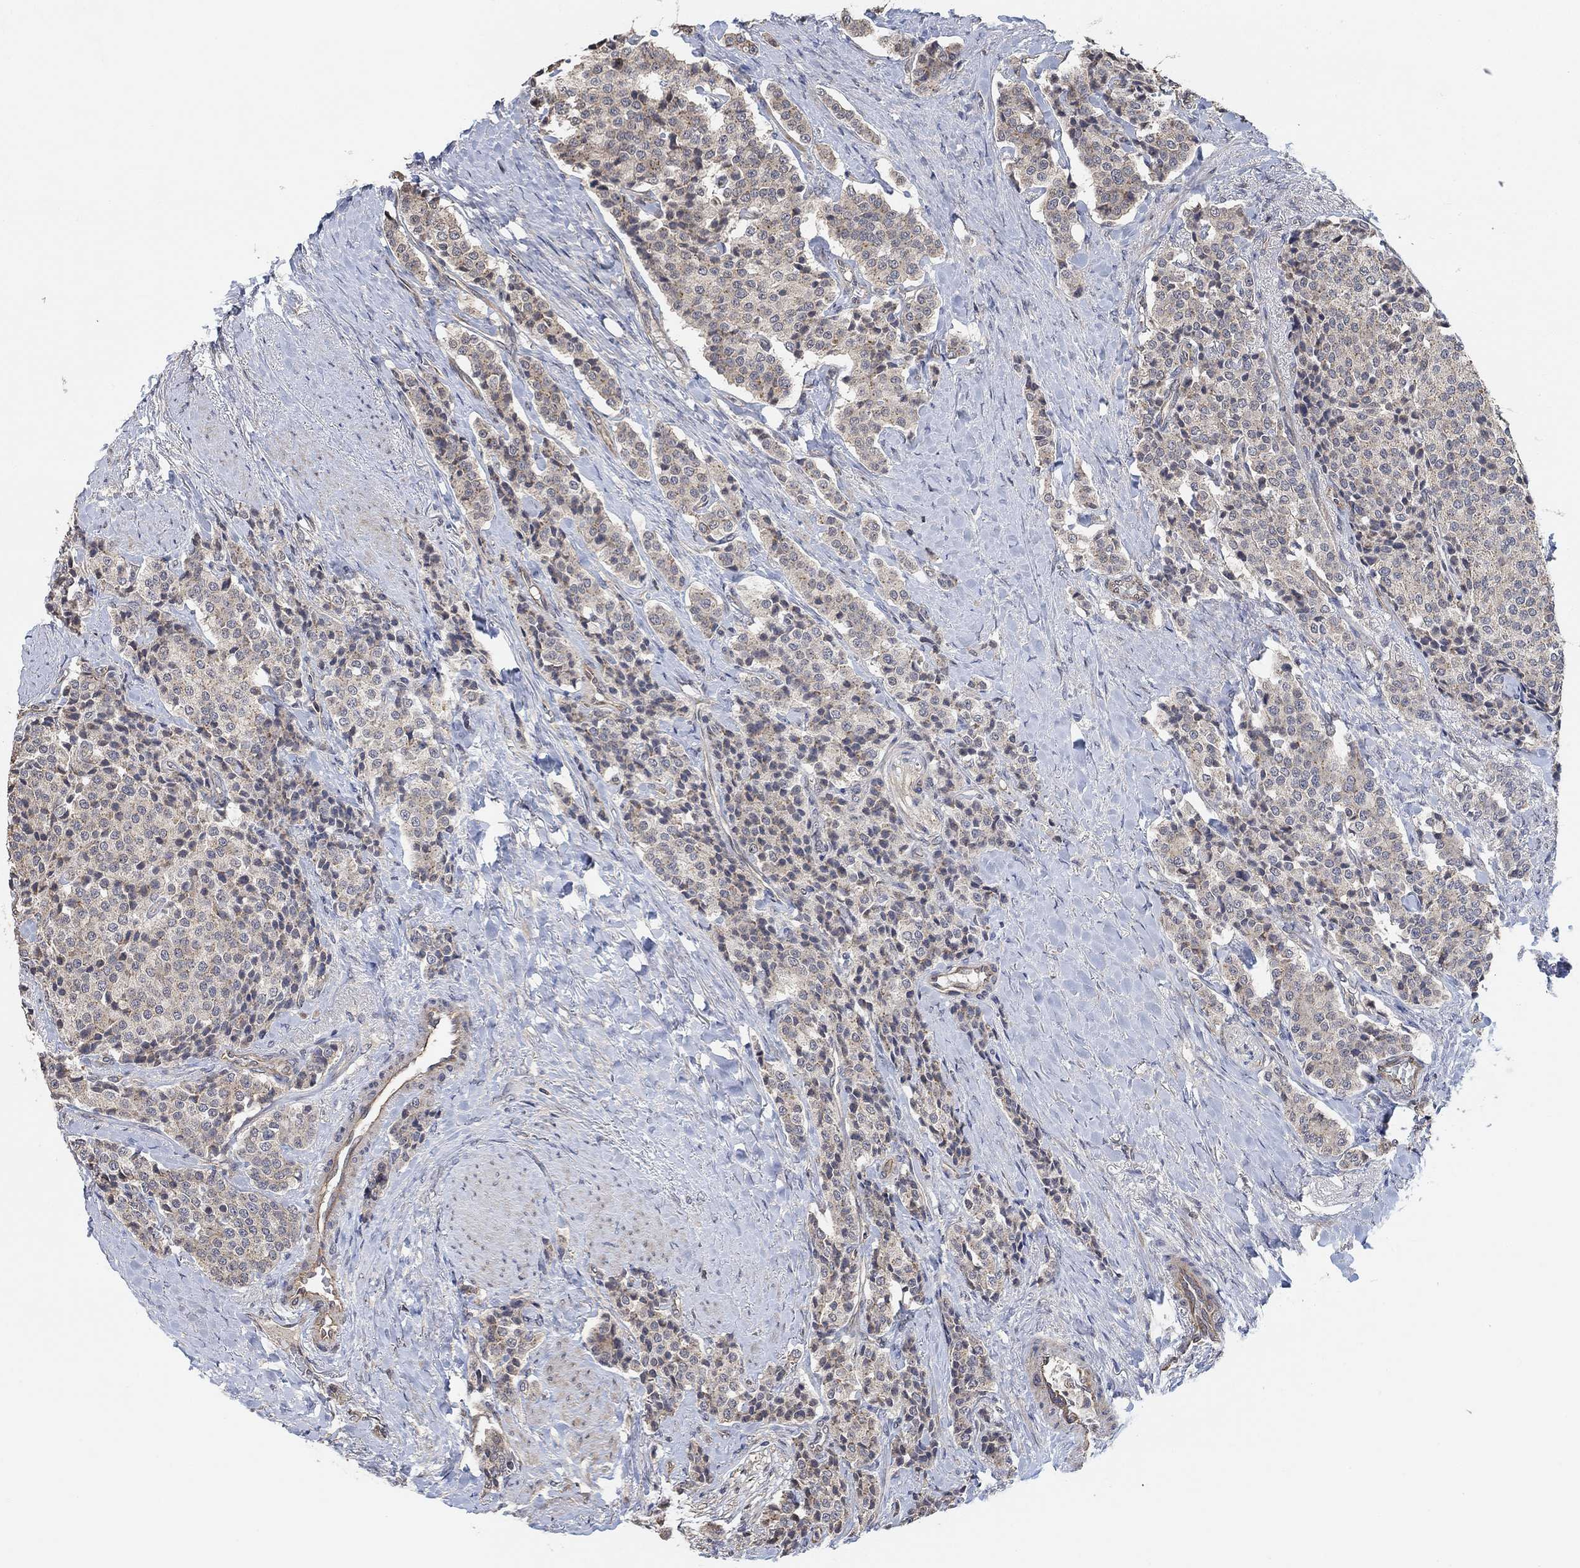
{"staining": {"intensity": "negative", "quantity": "none", "location": "none"}, "tissue": "carcinoid", "cell_type": "Tumor cells", "image_type": "cancer", "snomed": [{"axis": "morphology", "description": "Carcinoid, malignant, NOS"}, {"axis": "topography", "description": "Small intestine"}], "caption": "The histopathology image shows no staining of tumor cells in carcinoid.", "gene": "UNC5B", "patient": {"sex": "female", "age": 58}}